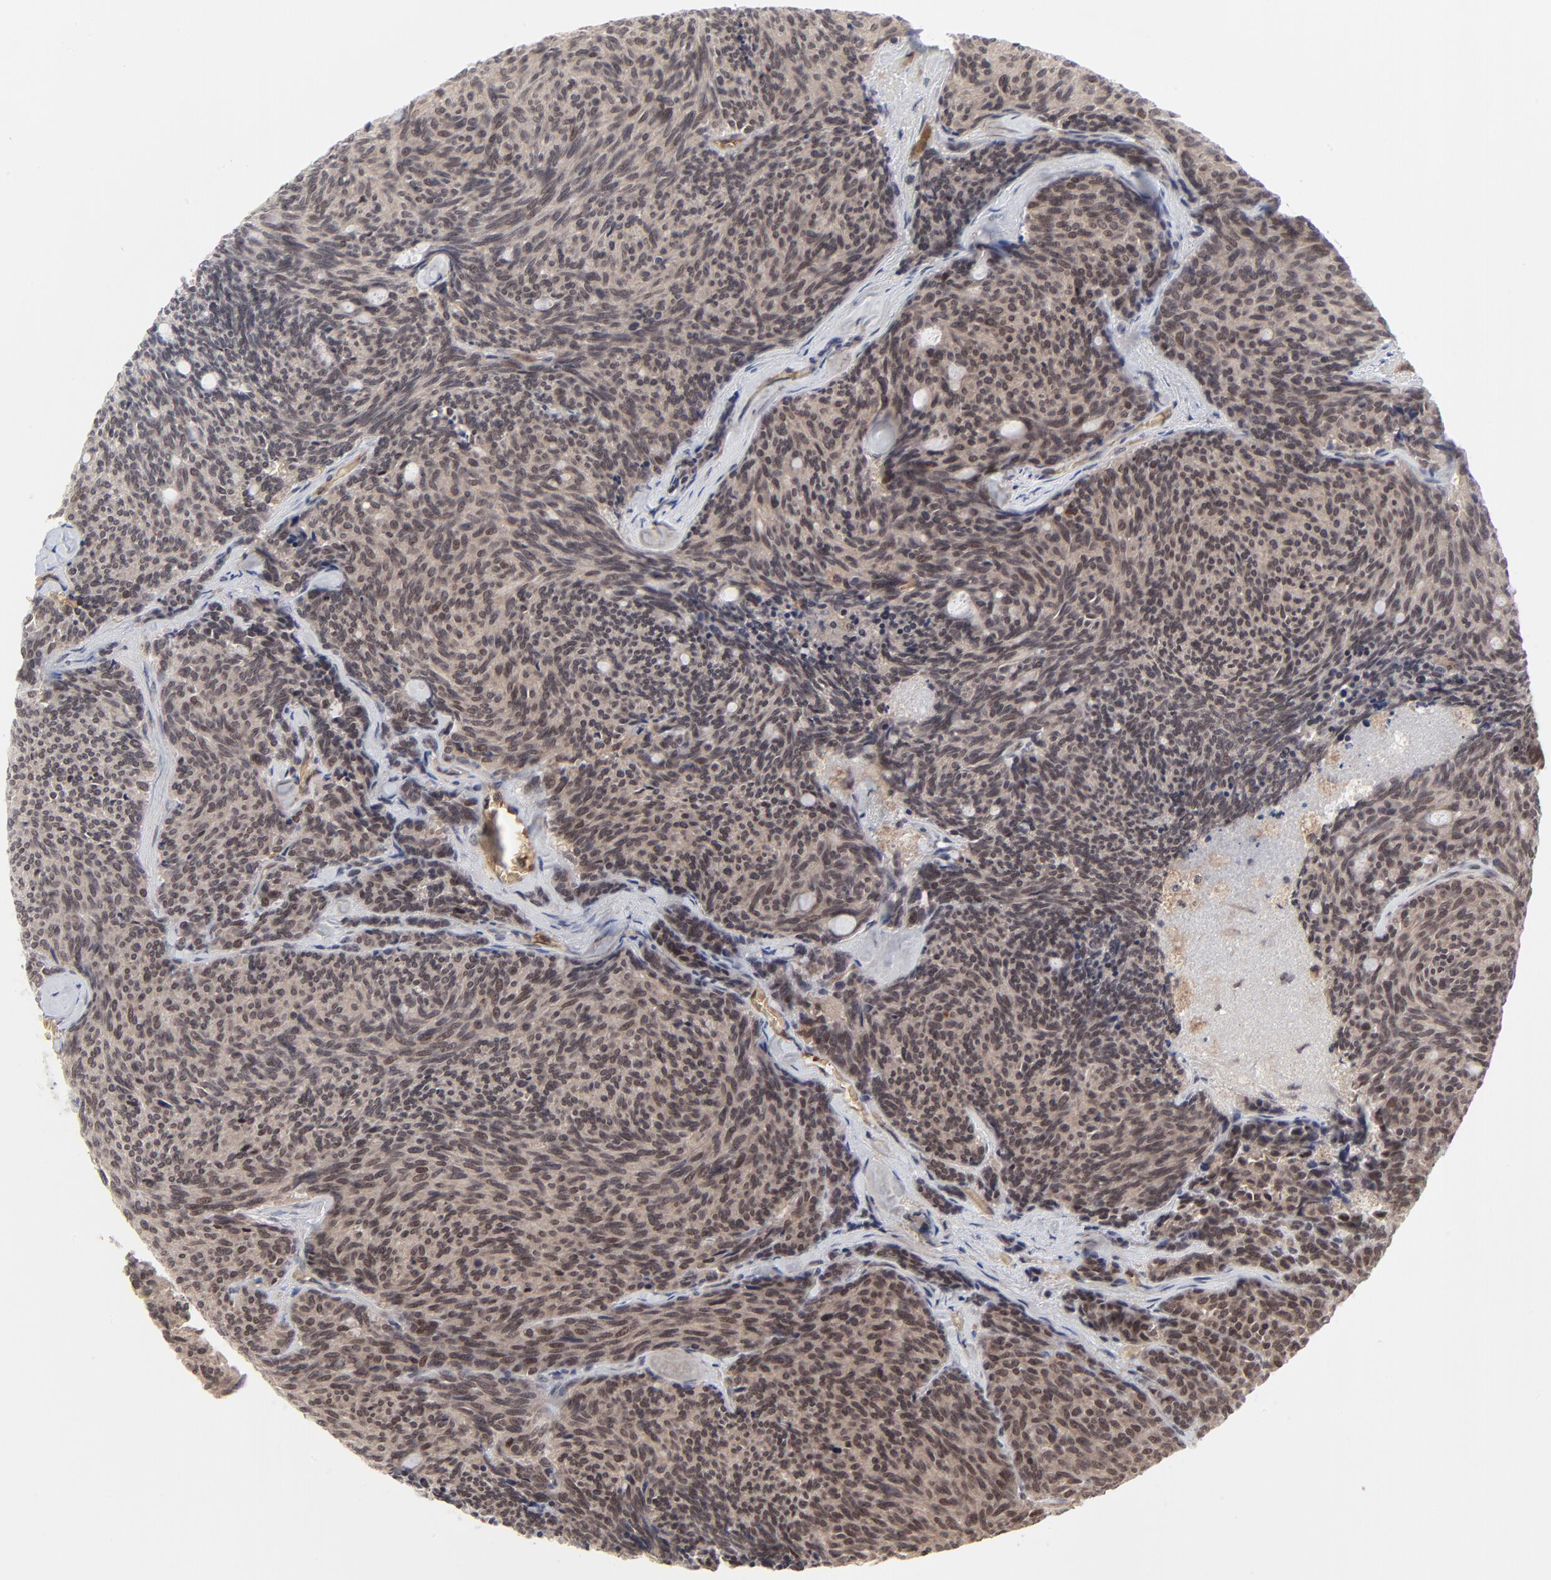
{"staining": {"intensity": "moderate", "quantity": ">75%", "location": "cytoplasmic/membranous,nuclear"}, "tissue": "carcinoid", "cell_type": "Tumor cells", "image_type": "cancer", "snomed": [{"axis": "morphology", "description": "Carcinoid, malignant, NOS"}, {"axis": "topography", "description": "Pancreas"}], "caption": "Protein expression analysis of carcinoid (malignant) shows moderate cytoplasmic/membranous and nuclear expression in approximately >75% of tumor cells. (IHC, brightfield microscopy, high magnification).", "gene": "CASP10", "patient": {"sex": "female", "age": 54}}